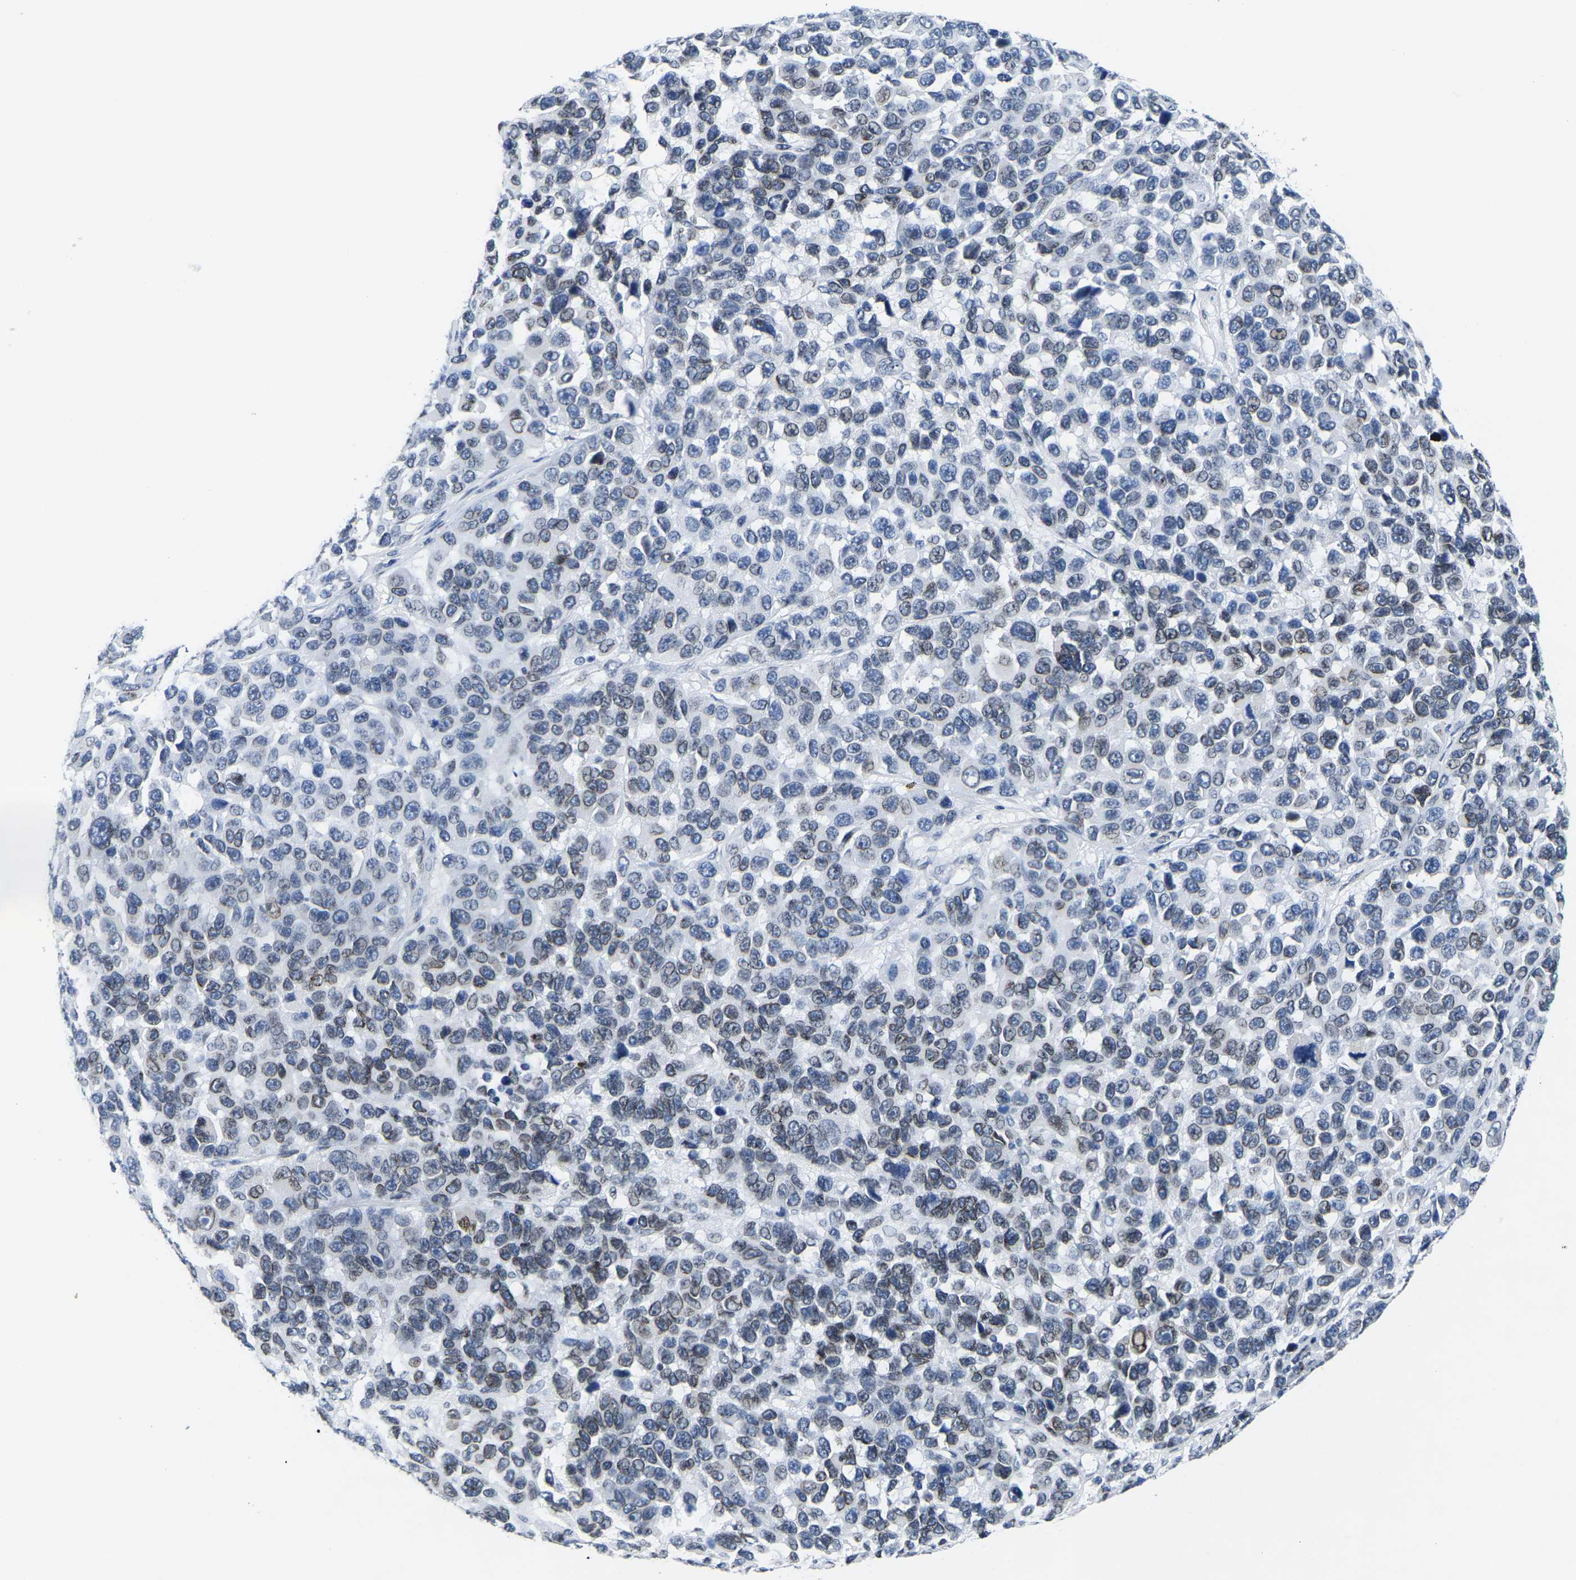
{"staining": {"intensity": "weak", "quantity": "25%-75%", "location": "cytoplasmic/membranous,nuclear"}, "tissue": "melanoma", "cell_type": "Tumor cells", "image_type": "cancer", "snomed": [{"axis": "morphology", "description": "Malignant melanoma, NOS"}, {"axis": "topography", "description": "Skin"}], "caption": "Tumor cells exhibit weak cytoplasmic/membranous and nuclear positivity in approximately 25%-75% of cells in malignant melanoma. (DAB IHC with brightfield microscopy, high magnification).", "gene": "UPK3A", "patient": {"sex": "male", "age": 53}}